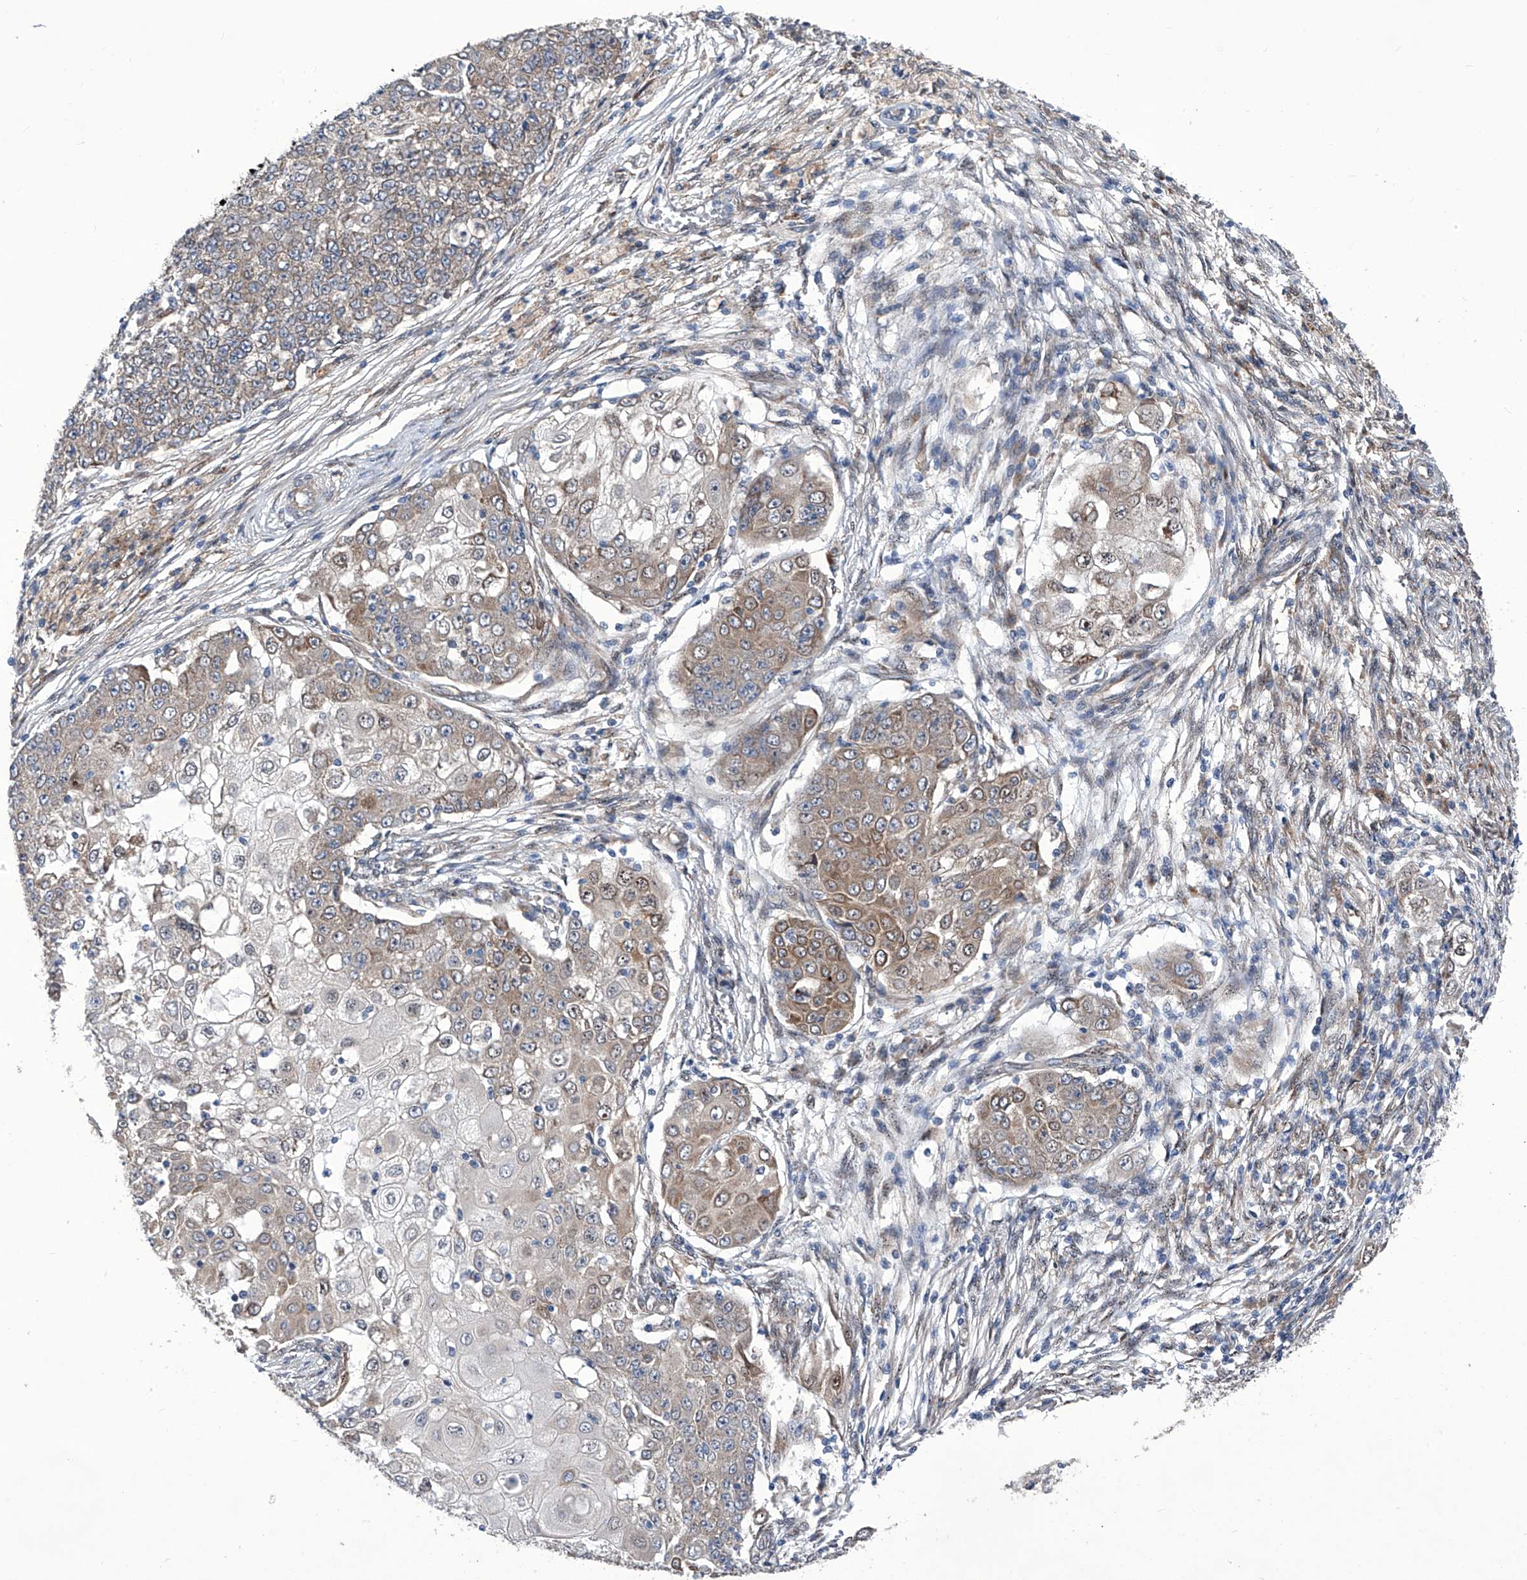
{"staining": {"intensity": "moderate", "quantity": "<25%", "location": "cytoplasmic/membranous,nuclear"}, "tissue": "ovarian cancer", "cell_type": "Tumor cells", "image_type": "cancer", "snomed": [{"axis": "morphology", "description": "Carcinoma, endometroid"}, {"axis": "topography", "description": "Ovary"}], "caption": "Human ovarian cancer stained with a brown dye shows moderate cytoplasmic/membranous and nuclear positive expression in about <25% of tumor cells.", "gene": "KTI12", "patient": {"sex": "female", "age": 42}}